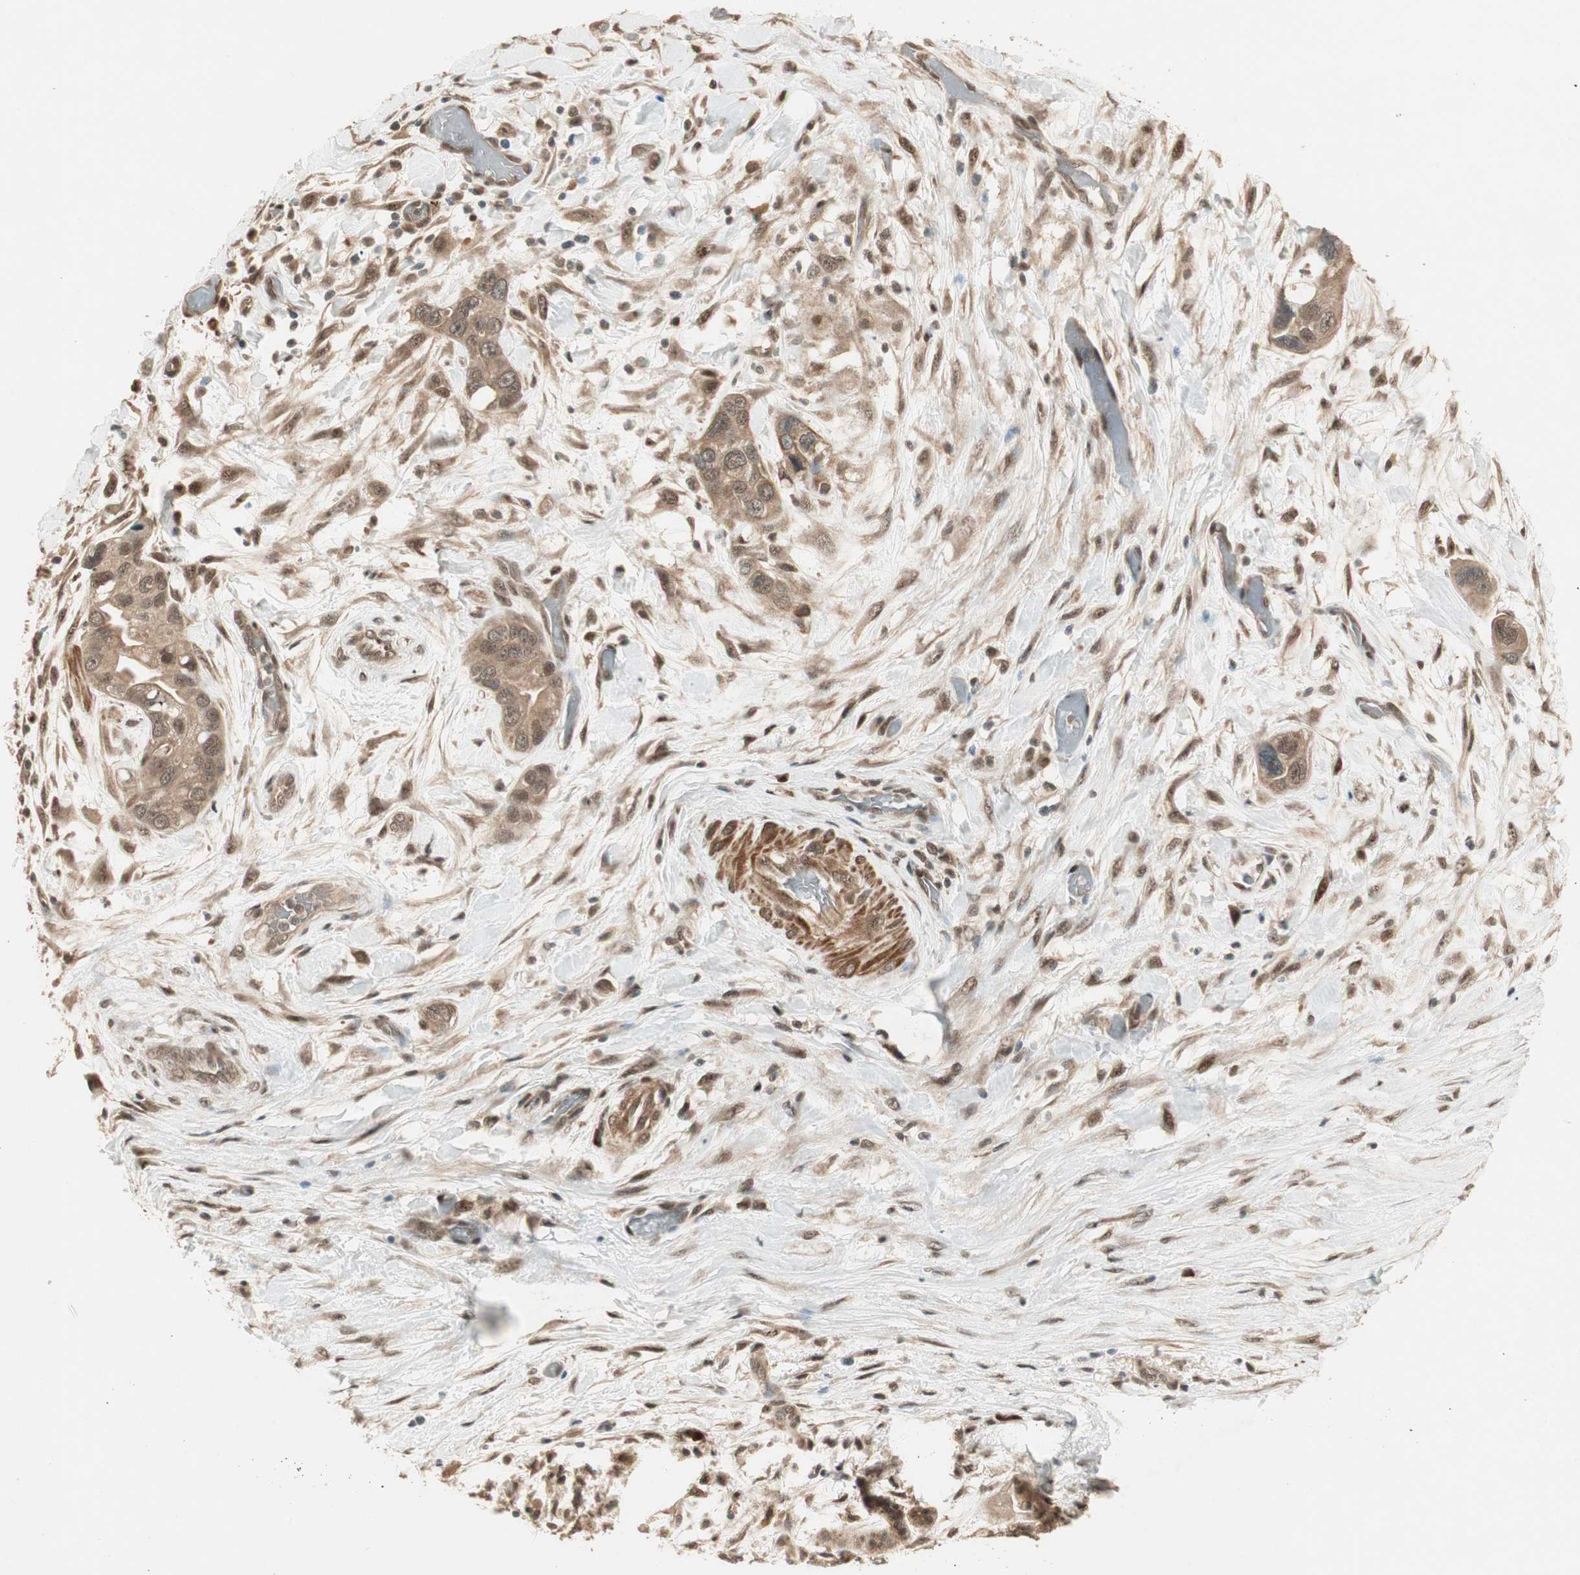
{"staining": {"intensity": "moderate", "quantity": ">75%", "location": "cytoplasmic/membranous,nuclear"}, "tissue": "pancreatic cancer", "cell_type": "Tumor cells", "image_type": "cancer", "snomed": [{"axis": "morphology", "description": "Adenocarcinoma, NOS"}, {"axis": "topography", "description": "Pancreas"}], "caption": "Adenocarcinoma (pancreatic) stained for a protein shows moderate cytoplasmic/membranous and nuclear positivity in tumor cells. (IHC, brightfield microscopy, high magnification).", "gene": "ZSCAN31", "patient": {"sex": "female", "age": 77}}